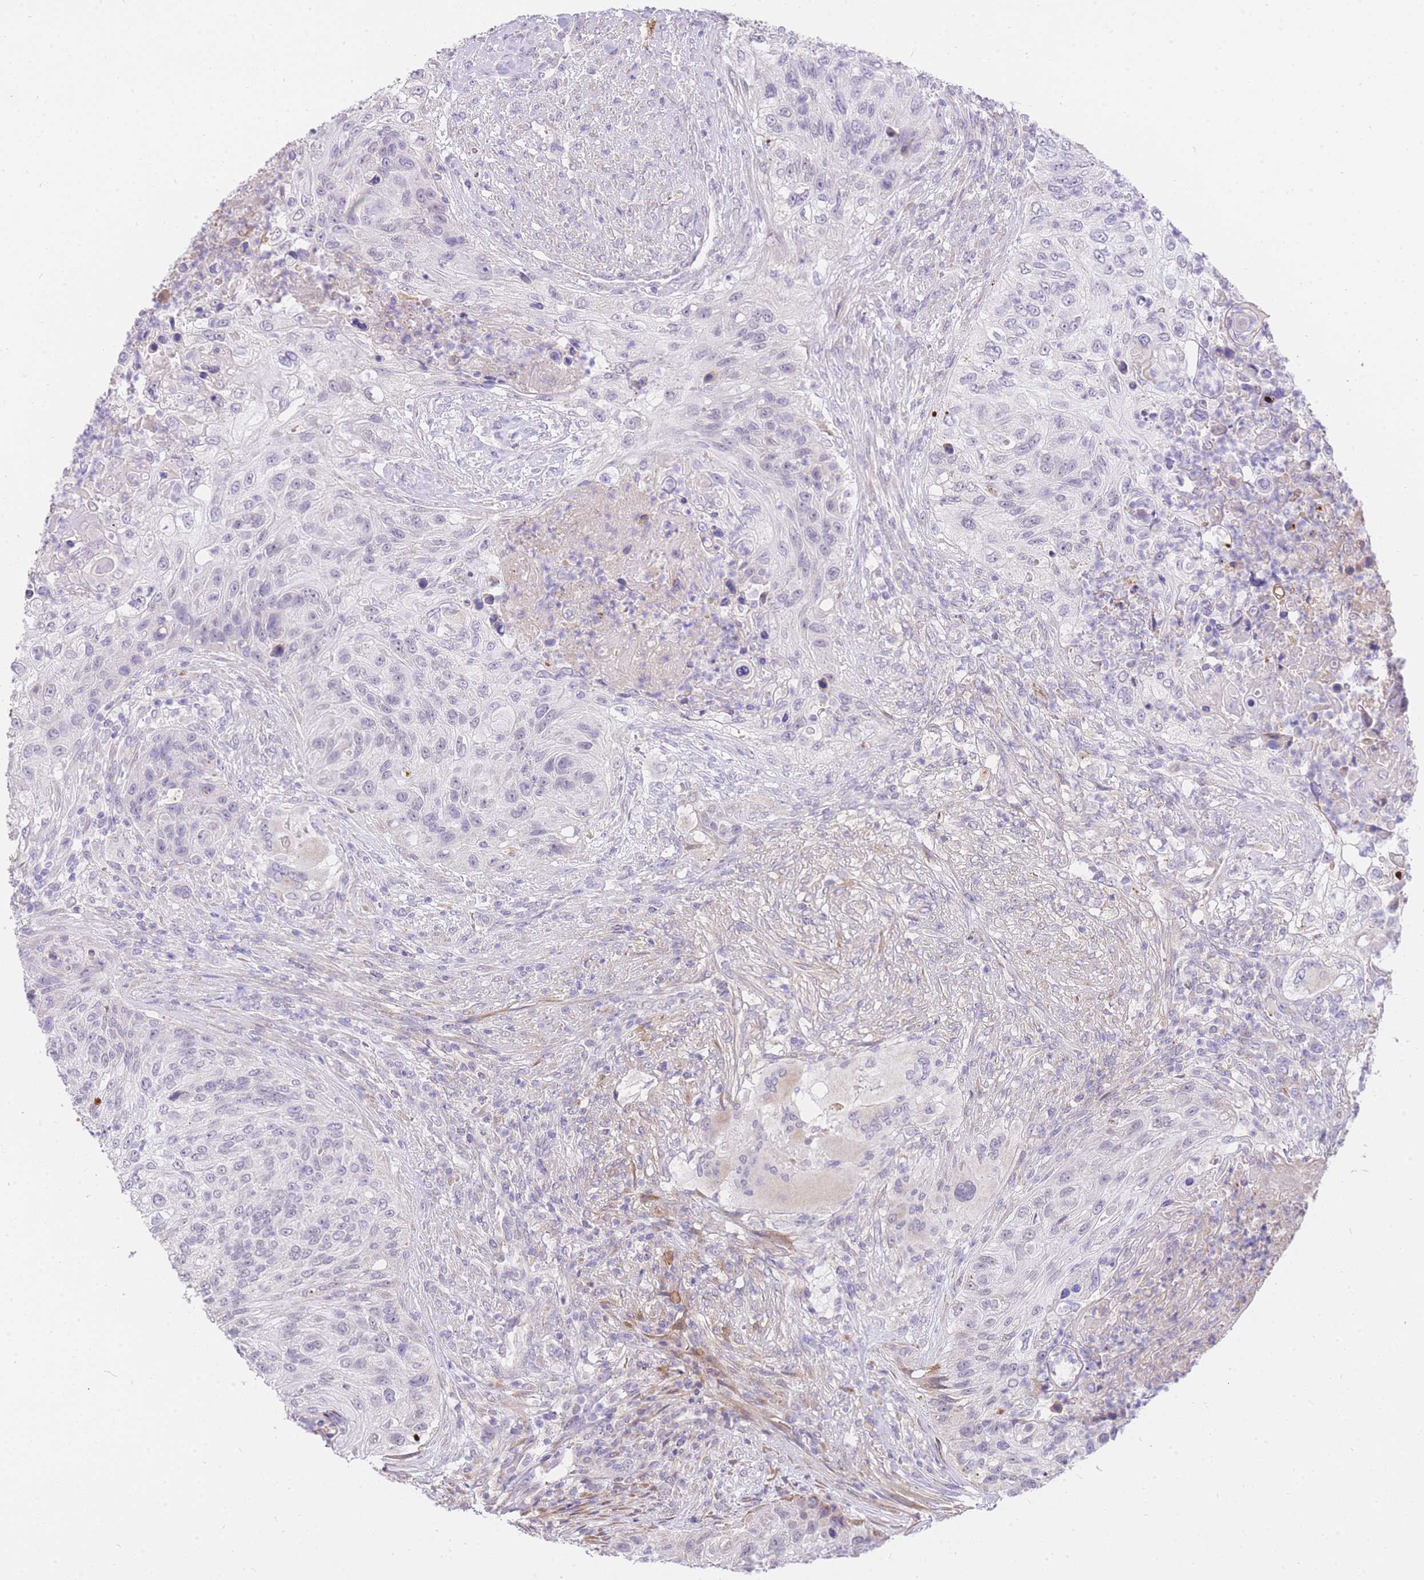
{"staining": {"intensity": "negative", "quantity": "none", "location": "none"}, "tissue": "urothelial cancer", "cell_type": "Tumor cells", "image_type": "cancer", "snomed": [{"axis": "morphology", "description": "Urothelial carcinoma, High grade"}, {"axis": "topography", "description": "Urinary bladder"}], "caption": "Urothelial carcinoma (high-grade) stained for a protein using immunohistochemistry (IHC) demonstrates no staining tumor cells.", "gene": "C2orf88", "patient": {"sex": "female", "age": 60}}